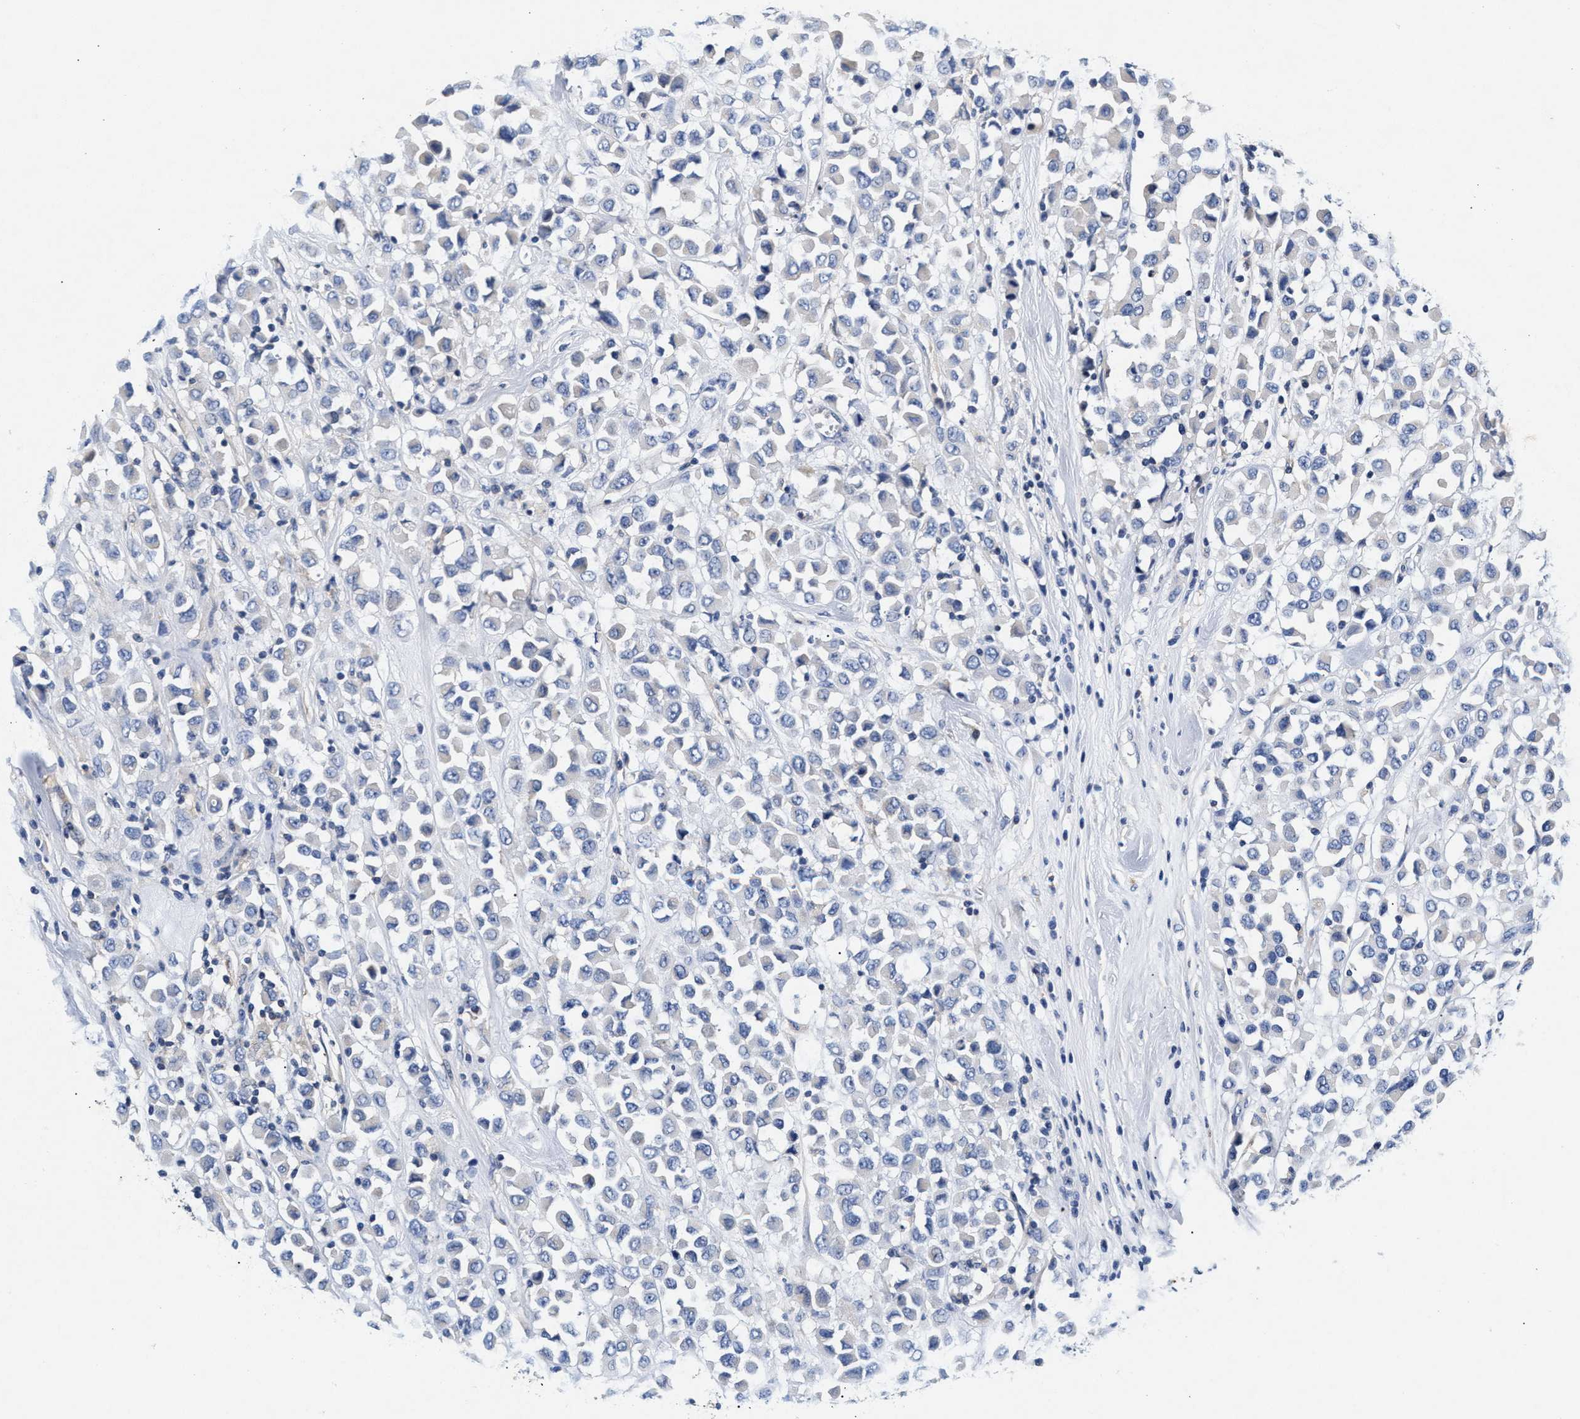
{"staining": {"intensity": "negative", "quantity": "none", "location": "none"}, "tissue": "breast cancer", "cell_type": "Tumor cells", "image_type": "cancer", "snomed": [{"axis": "morphology", "description": "Duct carcinoma"}, {"axis": "topography", "description": "Breast"}], "caption": "Breast cancer was stained to show a protein in brown. There is no significant expression in tumor cells.", "gene": "GNAI3", "patient": {"sex": "female", "age": 61}}